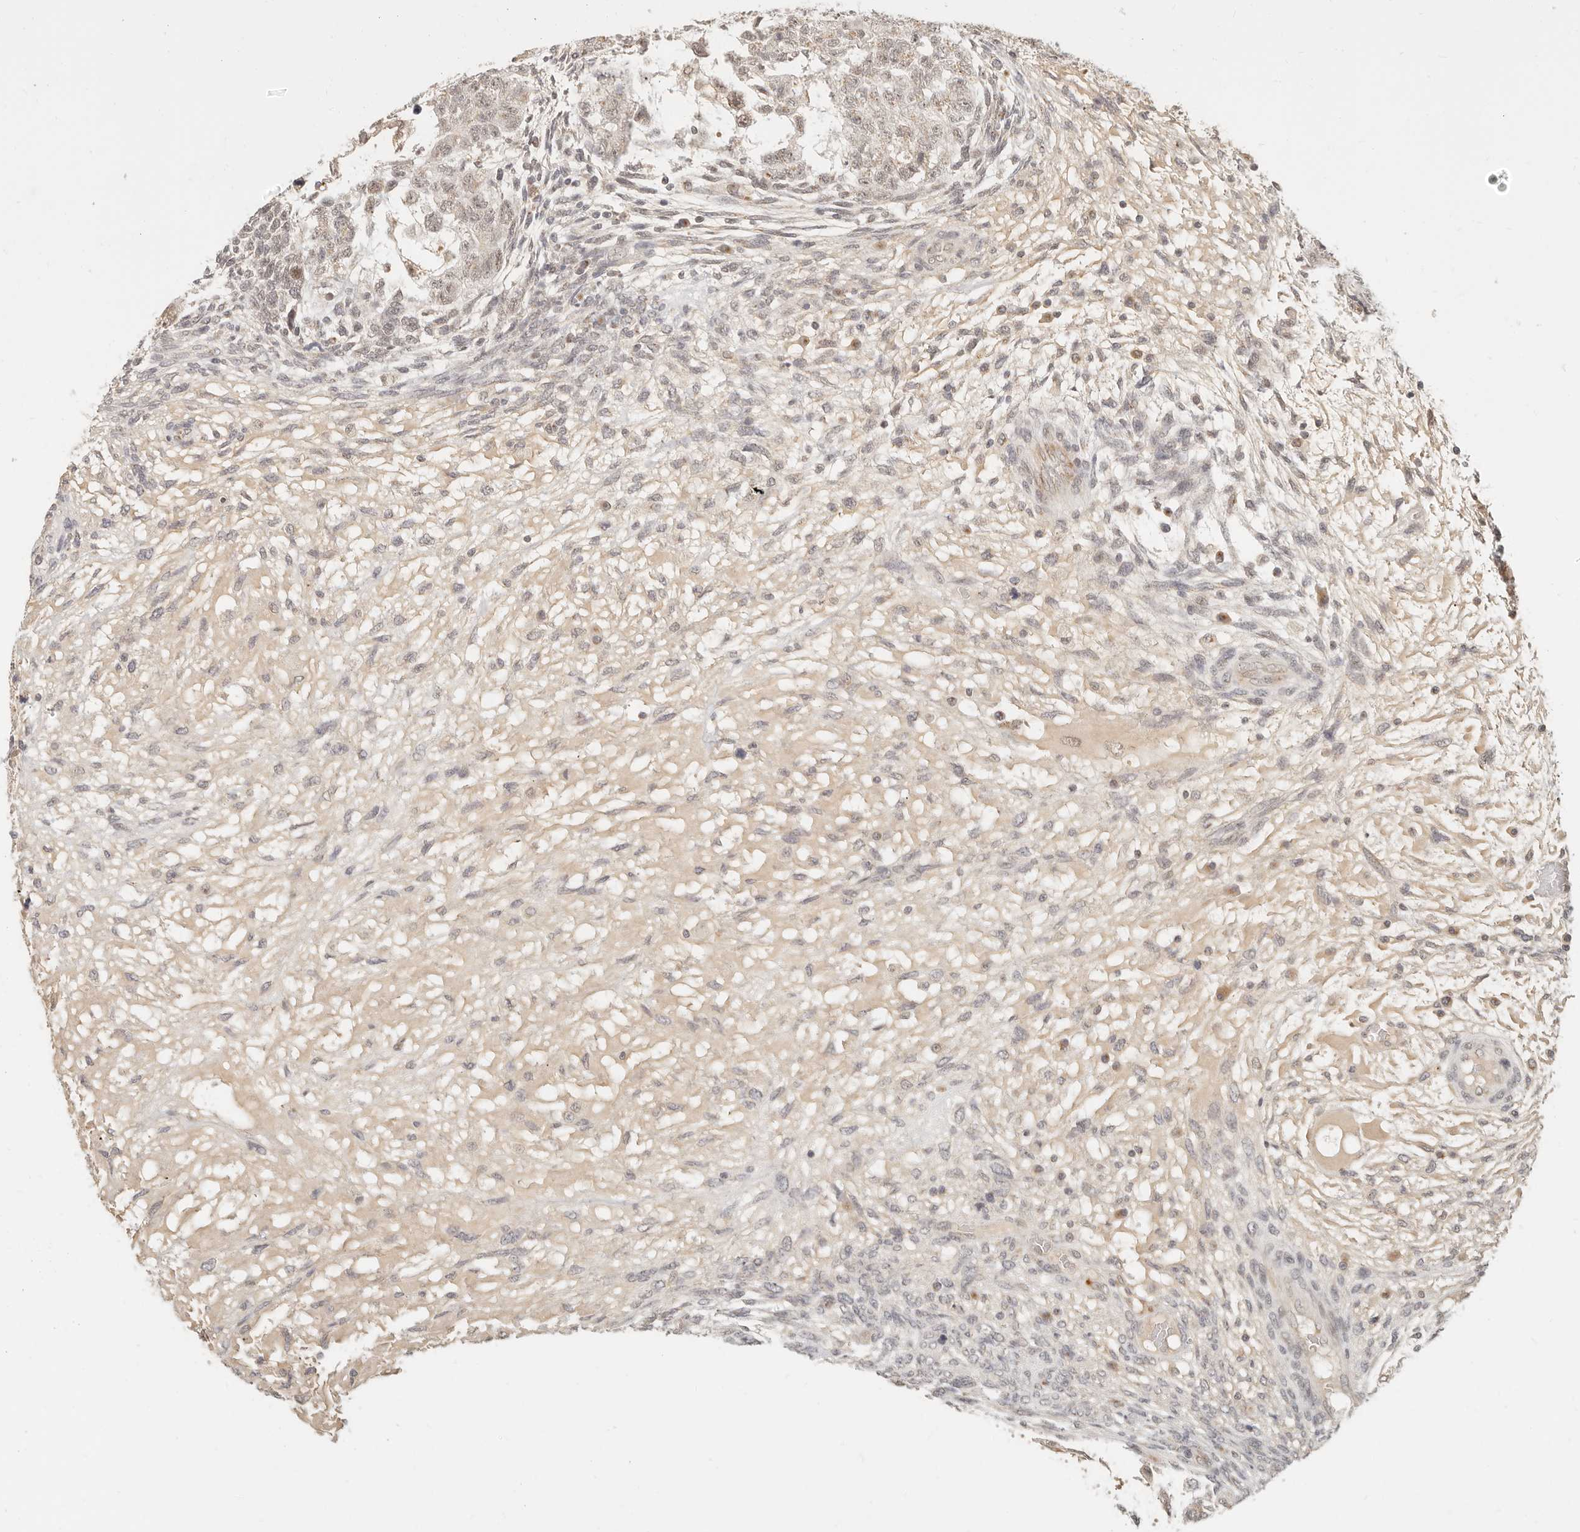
{"staining": {"intensity": "weak", "quantity": "25%-75%", "location": "nuclear"}, "tissue": "testis cancer", "cell_type": "Tumor cells", "image_type": "cancer", "snomed": [{"axis": "morphology", "description": "Normal tissue, NOS"}, {"axis": "morphology", "description": "Carcinoma, Embryonal, NOS"}, {"axis": "topography", "description": "Testis"}], "caption": "Weak nuclear positivity is seen in approximately 25%-75% of tumor cells in testis cancer (embryonal carcinoma).", "gene": "INTS11", "patient": {"sex": "male", "age": 36}}